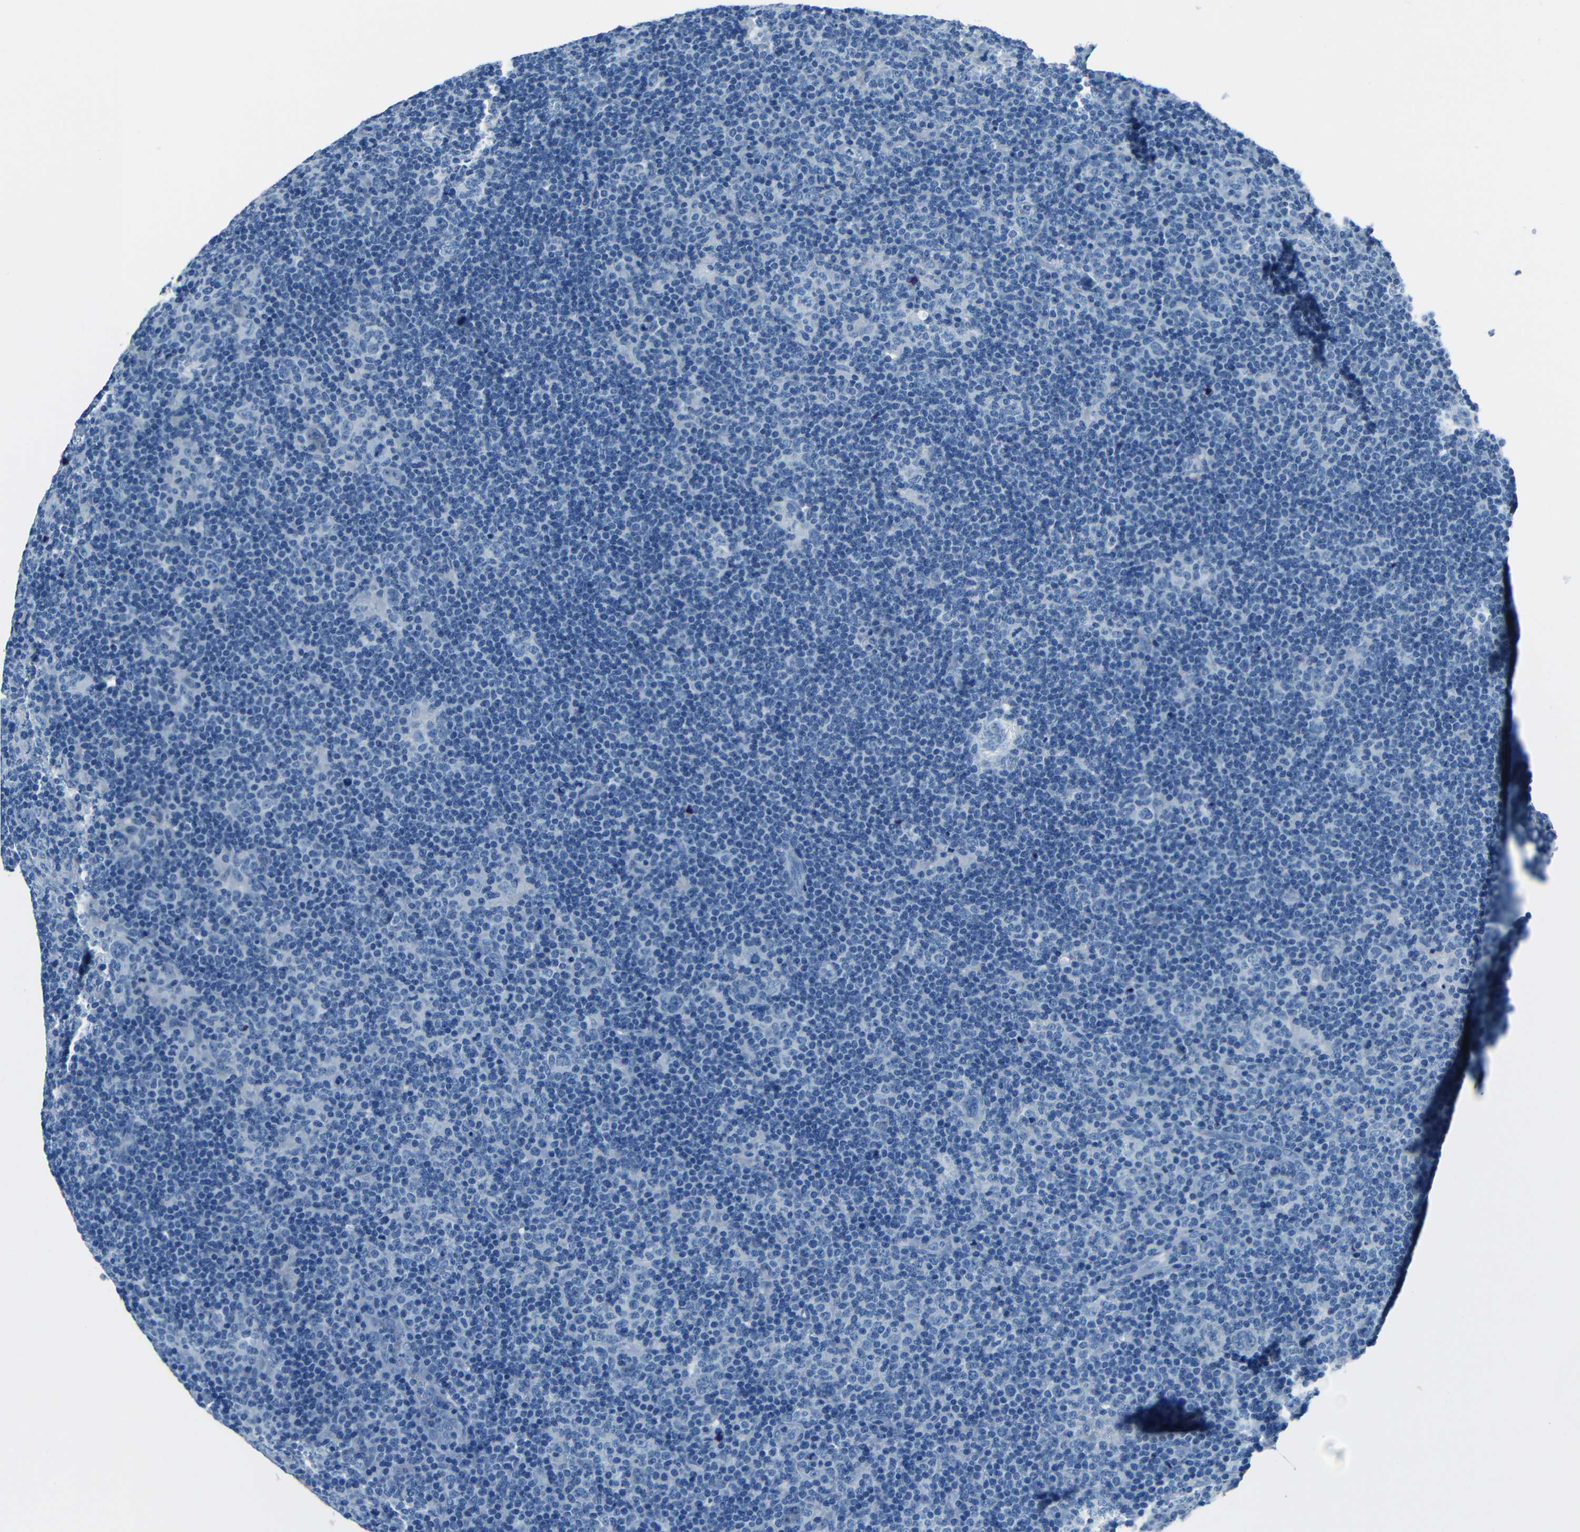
{"staining": {"intensity": "negative", "quantity": "none", "location": "none"}, "tissue": "lymphoma", "cell_type": "Tumor cells", "image_type": "cancer", "snomed": [{"axis": "morphology", "description": "Hodgkin's disease, NOS"}, {"axis": "topography", "description": "Lymph node"}], "caption": "A photomicrograph of human lymphoma is negative for staining in tumor cells.", "gene": "FBN2", "patient": {"sex": "female", "age": 57}}